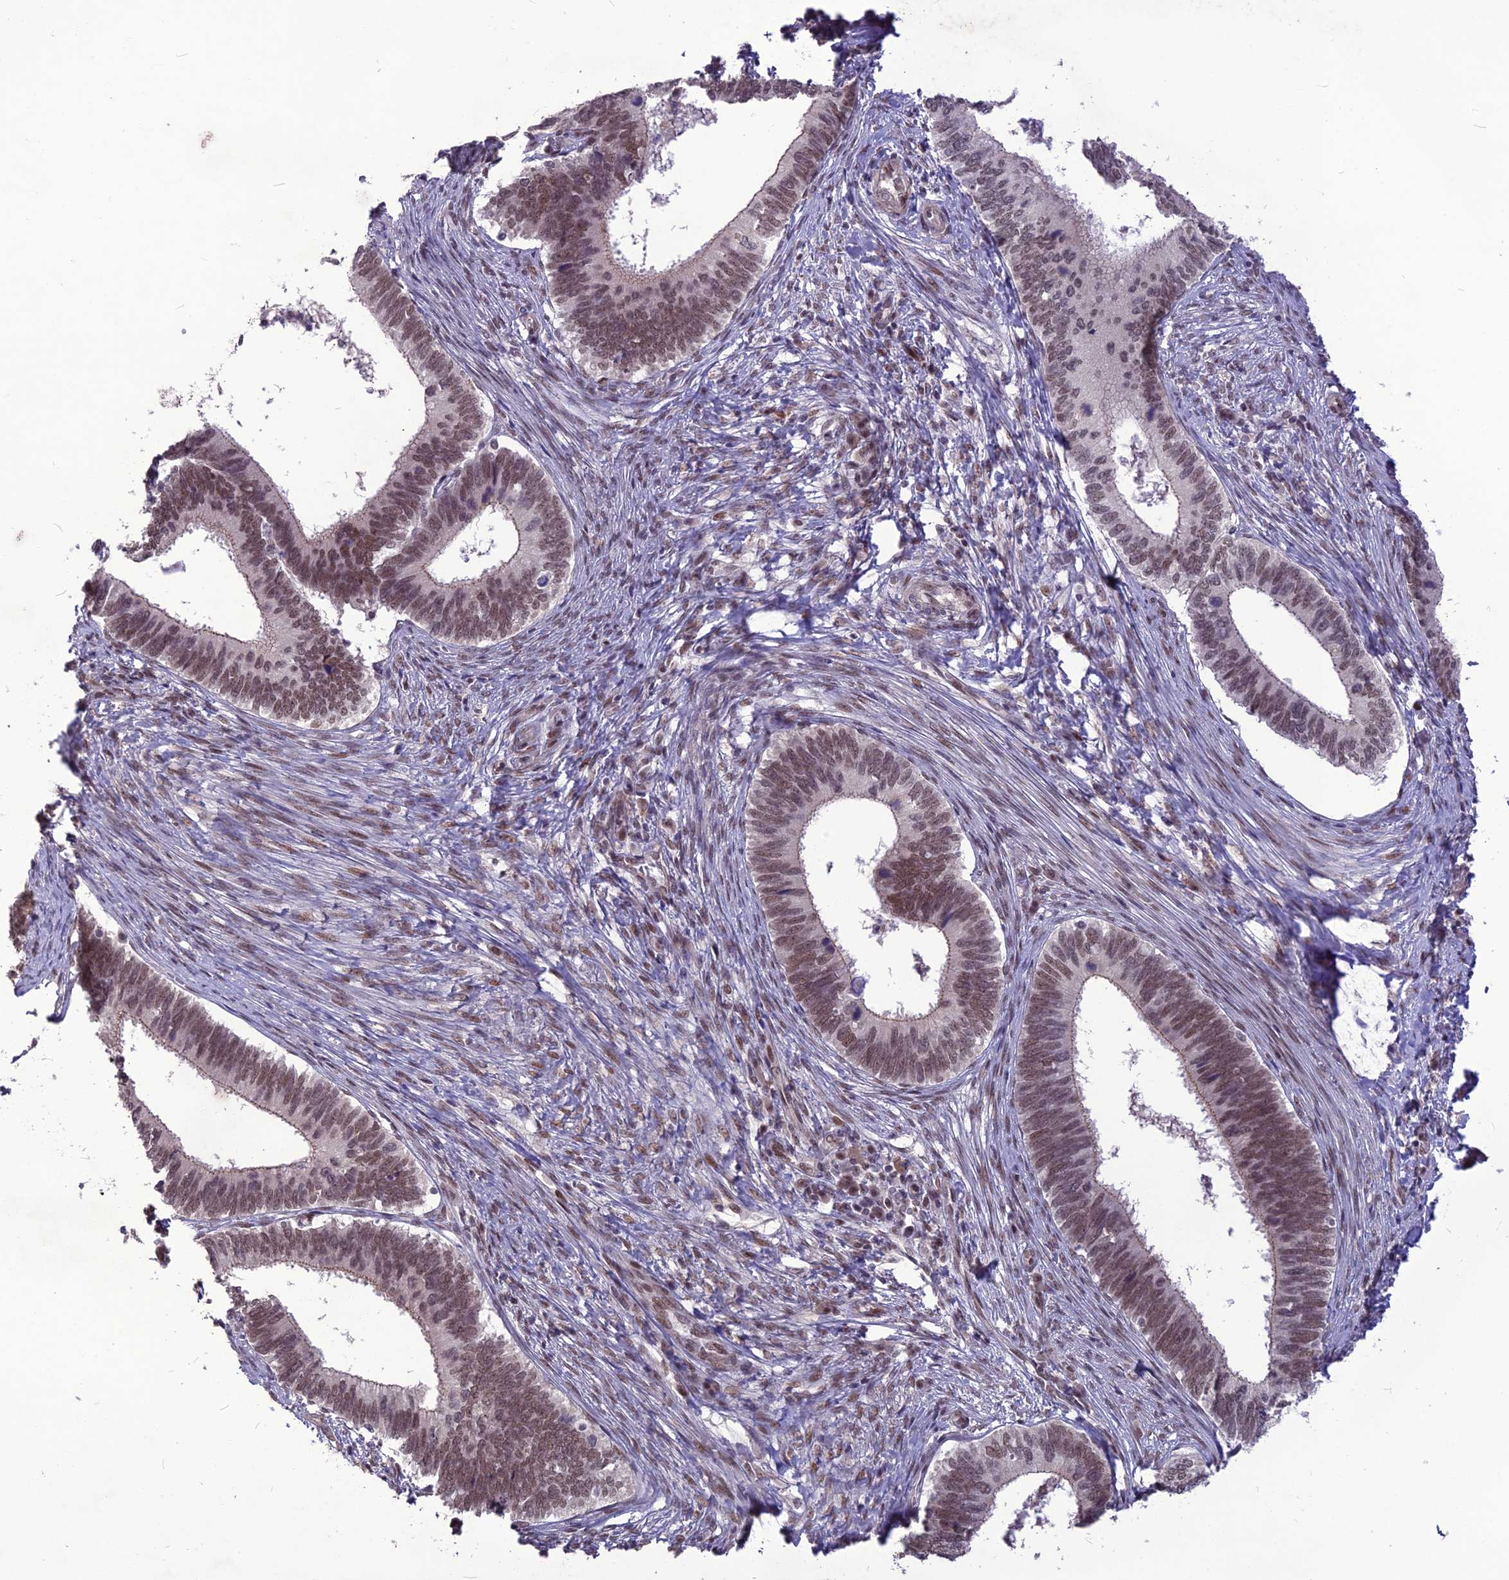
{"staining": {"intensity": "moderate", "quantity": ">75%", "location": "nuclear"}, "tissue": "cervical cancer", "cell_type": "Tumor cells", "image_type": "cancer", "snomed": [{"axis": "morphology", "description": "Adenocarcinoma, NOS"}, {"axis": "topography", "description": "Cervix"}], "caption": "Immunohistochemical staining of cervical cancer exhibits medium levels of moderate nuclear positivity in about >75% of tumor cells. The staining is performed using DAB (3,3'-diaminobenzidine) brown chromogen to label protein expression. The nuclei are counter-stained blue using hematoxylin.", "gene": "DIS3", "patient": {"sex": "female", "age": 42}}